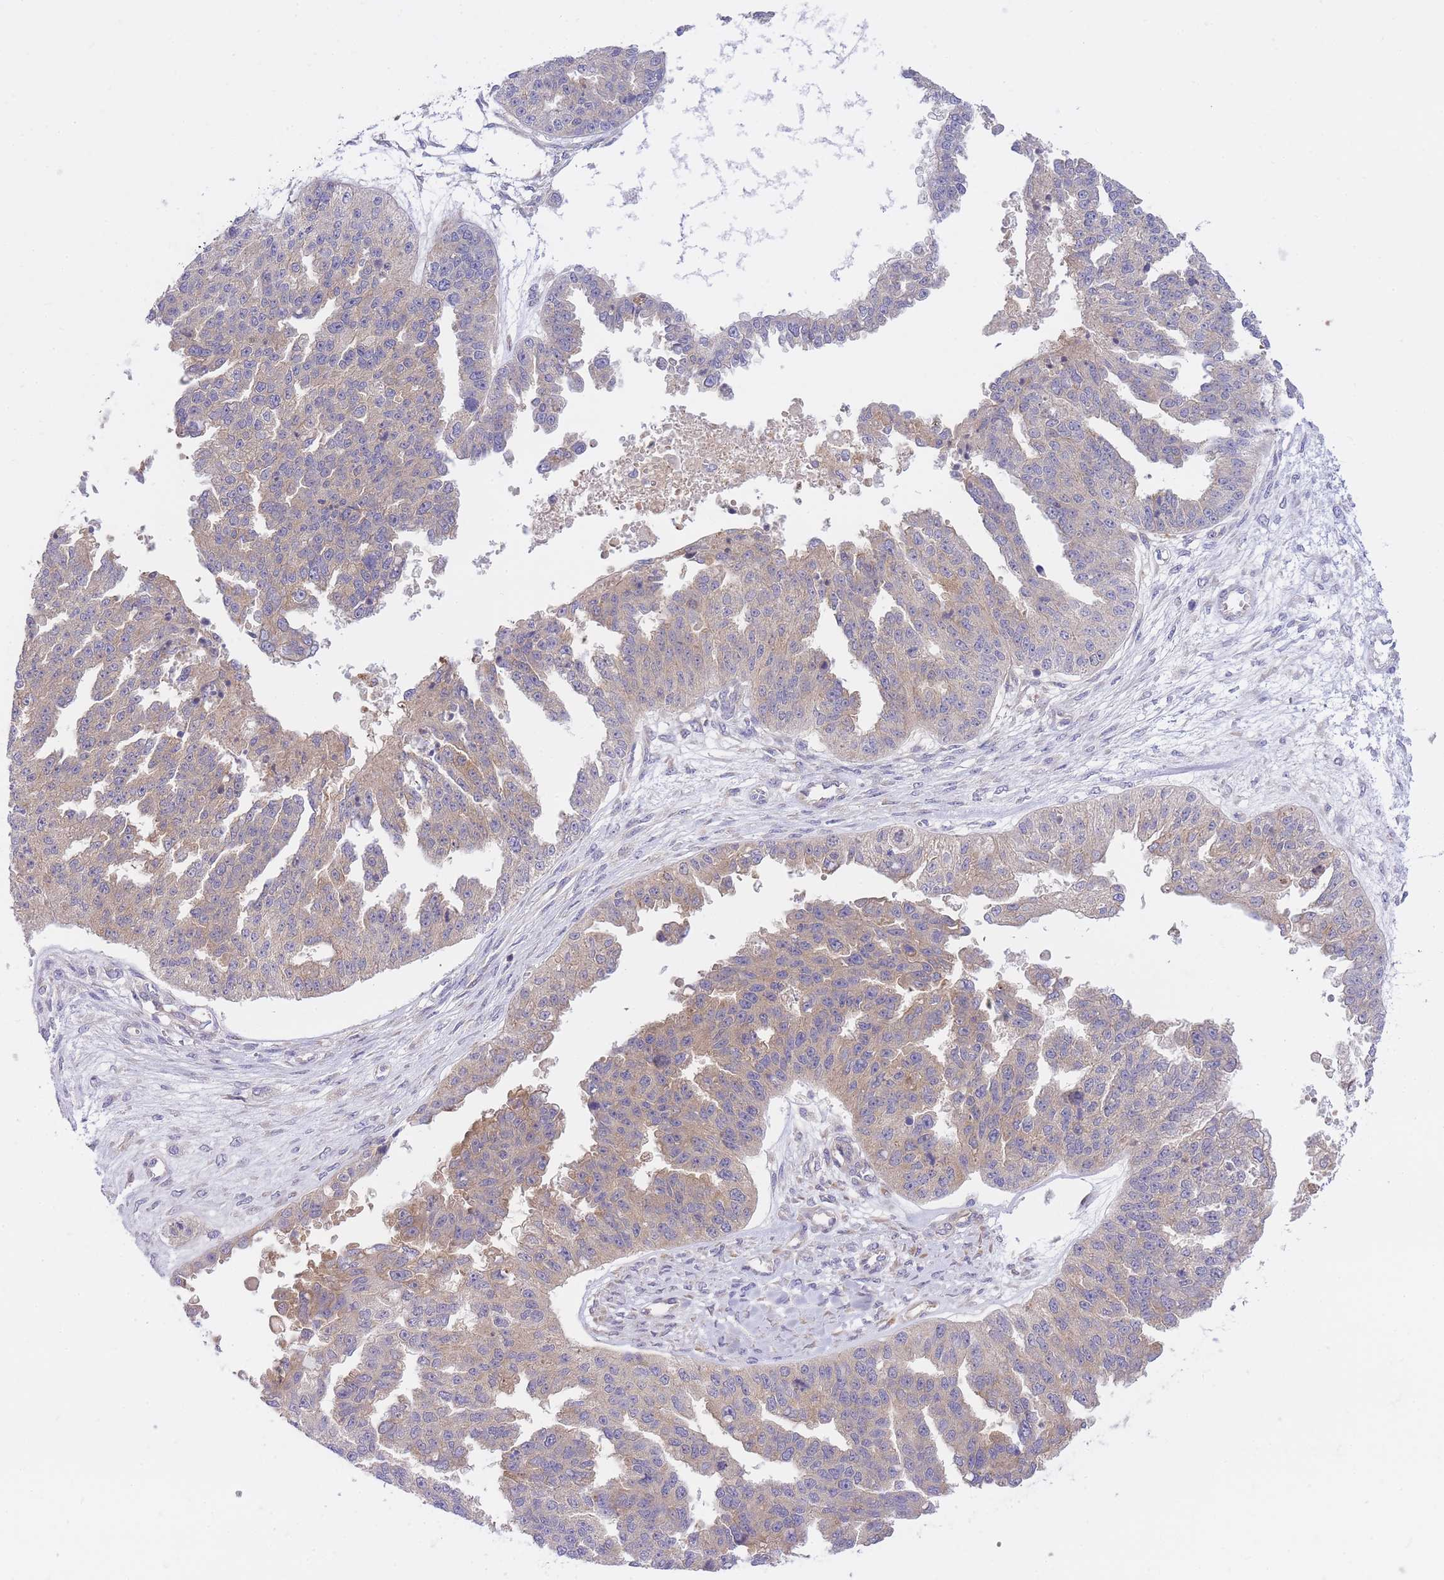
{"staining": {"intensity": "weak", "quantity": ">75%", "location": "cytoplasmic/membranous"}, "tissue": "ovarian cancer", "cell_type": "Tumor cells", "image_type": "cancer", "snomed": [{"axis": "morphology", "description": "Cystadenocarcinoma, serous, NOS"}, {"axis": "topography", "description": "Ovary"}], "caption": "Protein expression analysis of human ovarian serous cystadenocarcinoma reveals weak cytoplasmic/membranous expression in about >75% of tumor cells. (IHC, brightfield microscopy, high magnification).", "gene": "EIF2B2", "patient": {"sex": "female", "age": 58}}